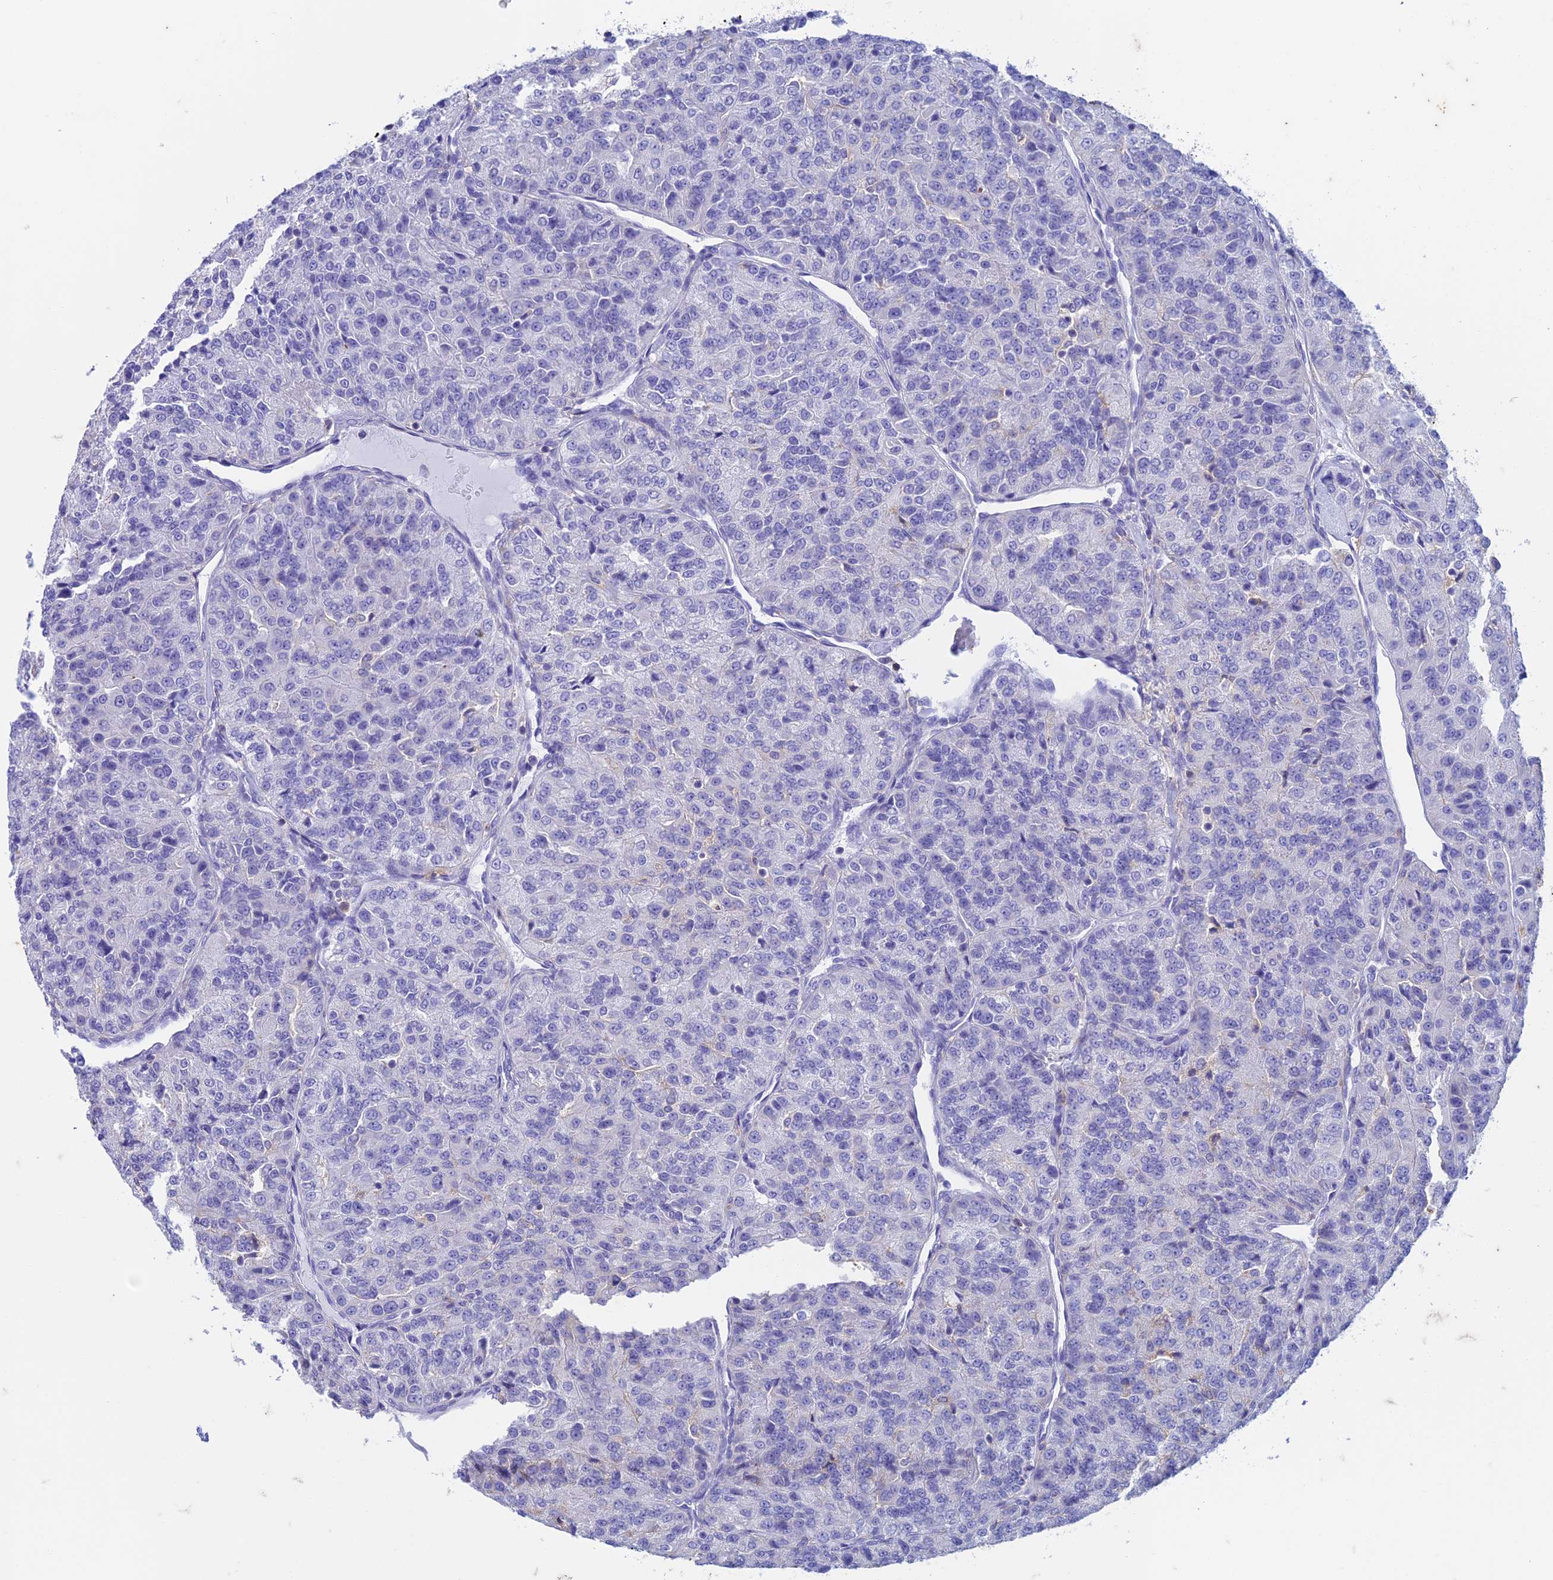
{"staining": {"intensity": "negative", "quantity": "none", "location": "none"}, "tissue": "renal cancer", "cell_type": "Tumor cells", "image_type": "cancer", "snomed": [{"axis": "morphology", "description": "Adenocarcinoma, NOS"}, {"axis": "topography", "description": "Kidney"}], "caption": "The image demonstrates no significant staining in tumor cells of renal adenocarcinoma. Brightfield microscopy of immunohistochemistry stained with DAB (3,3'-diaminobenzidine) (brown) and hematoxylin (blue), captured at high magnification.", "gene": "FGF7", "patient": {"sex": "female", "age": 63}}